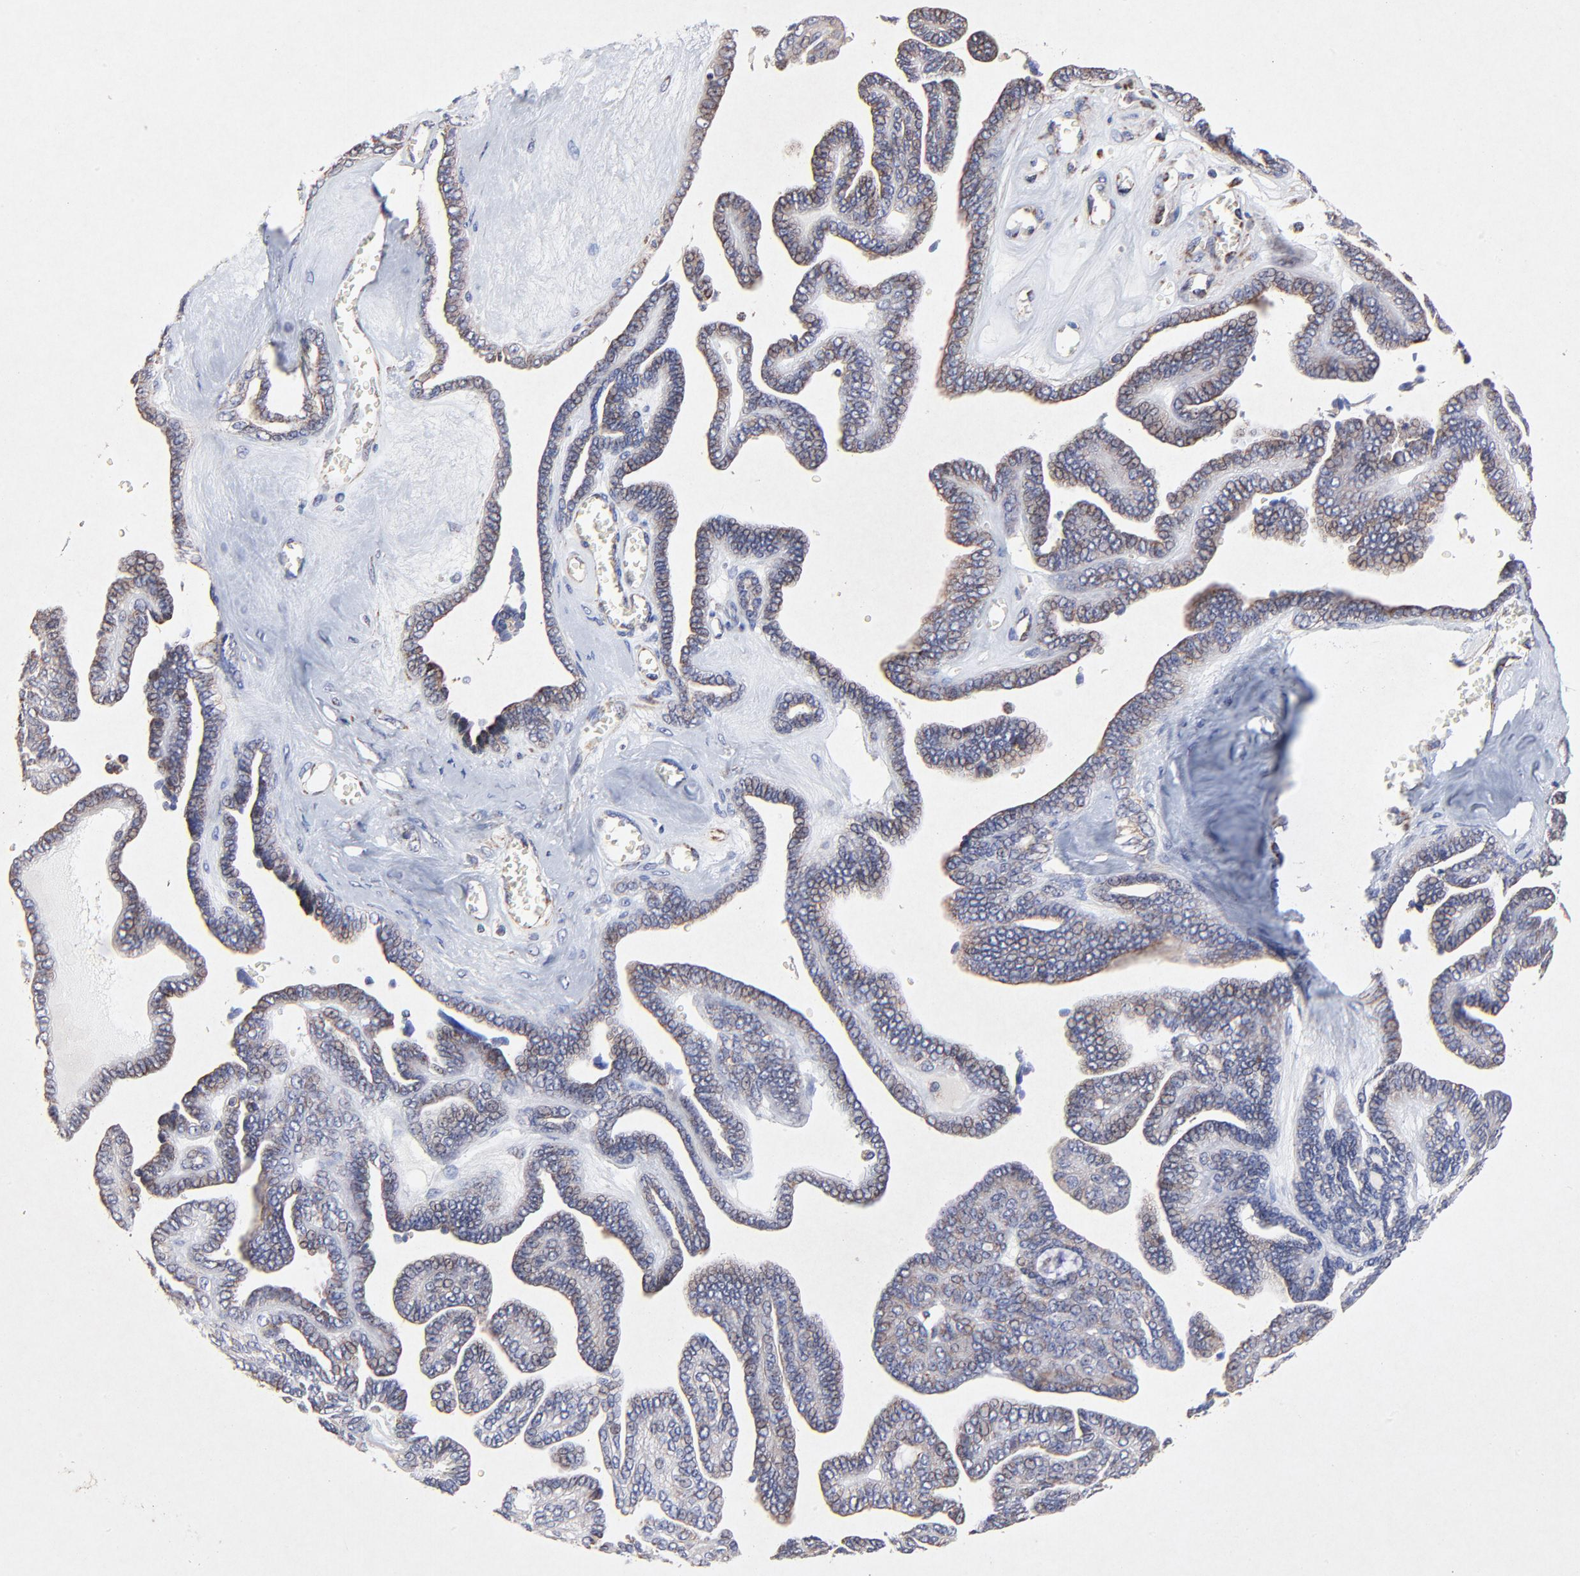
{"staining": {"intensity": "weak", "quantity": "25%-75%", "location": "cytoplasmic/membranous"}, "tissue": "ovarian cancer", "cell_type": "Tumor cells", "image_type": "cancer", "snomed": [{"axis": "morphology", "description": "Cystadenocarcinoma, serous, NOS"}, {"axis": "topography", "description": "Ovary"}], "caption": "Serous cystadenocarcinoma (ovarian) was stained to show a protein in brown. There is low levels of weak cytoplasmic/membranous positivity in approximately 25%-75% of tumor cells.", "gene": "SSBP1", "patient": {"sex": "female", "age": 71}}